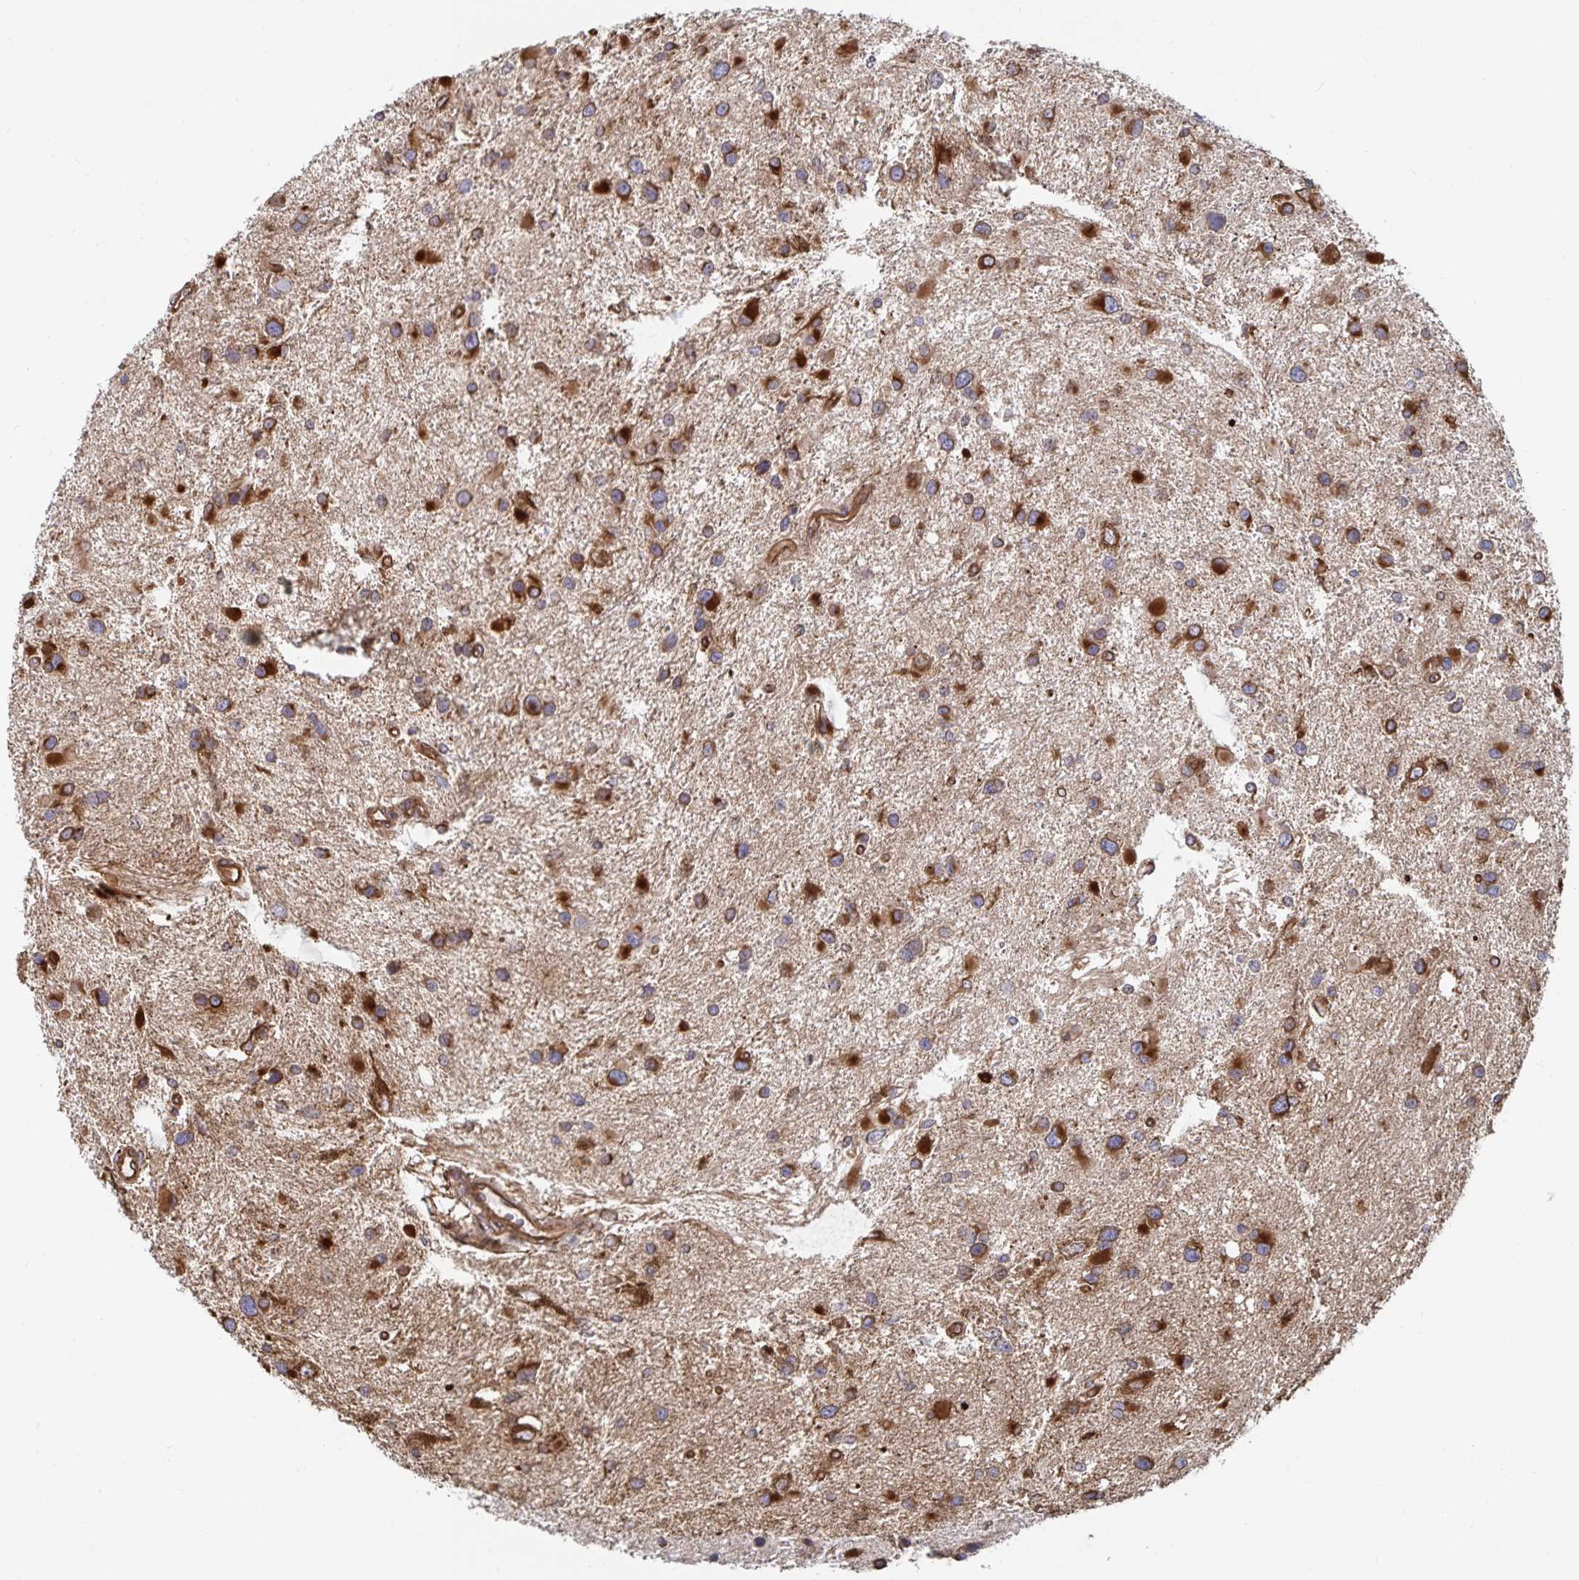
{"staining": {"intensity": "strong", "quantity": "25%-75%", "location": "cytoplasmic/membranous"}, "tissue": "glioma", "cell_type": "Tumor cells", "image_type": "cancer", "snomed": [{"axis": "morphology", "description": "Glioma, malignant, Low grade"}, {"axis": "topography", "description": "Brain"}], "caption": "Malignant low-grade glioma tissue shows strong cytoplasmic/membranous positivity in about 25%-75% of tumor cells, visualized by immunohistochemistry.", "gene": "BCAP29", "patient": {"sex": "female", "age": 32}}